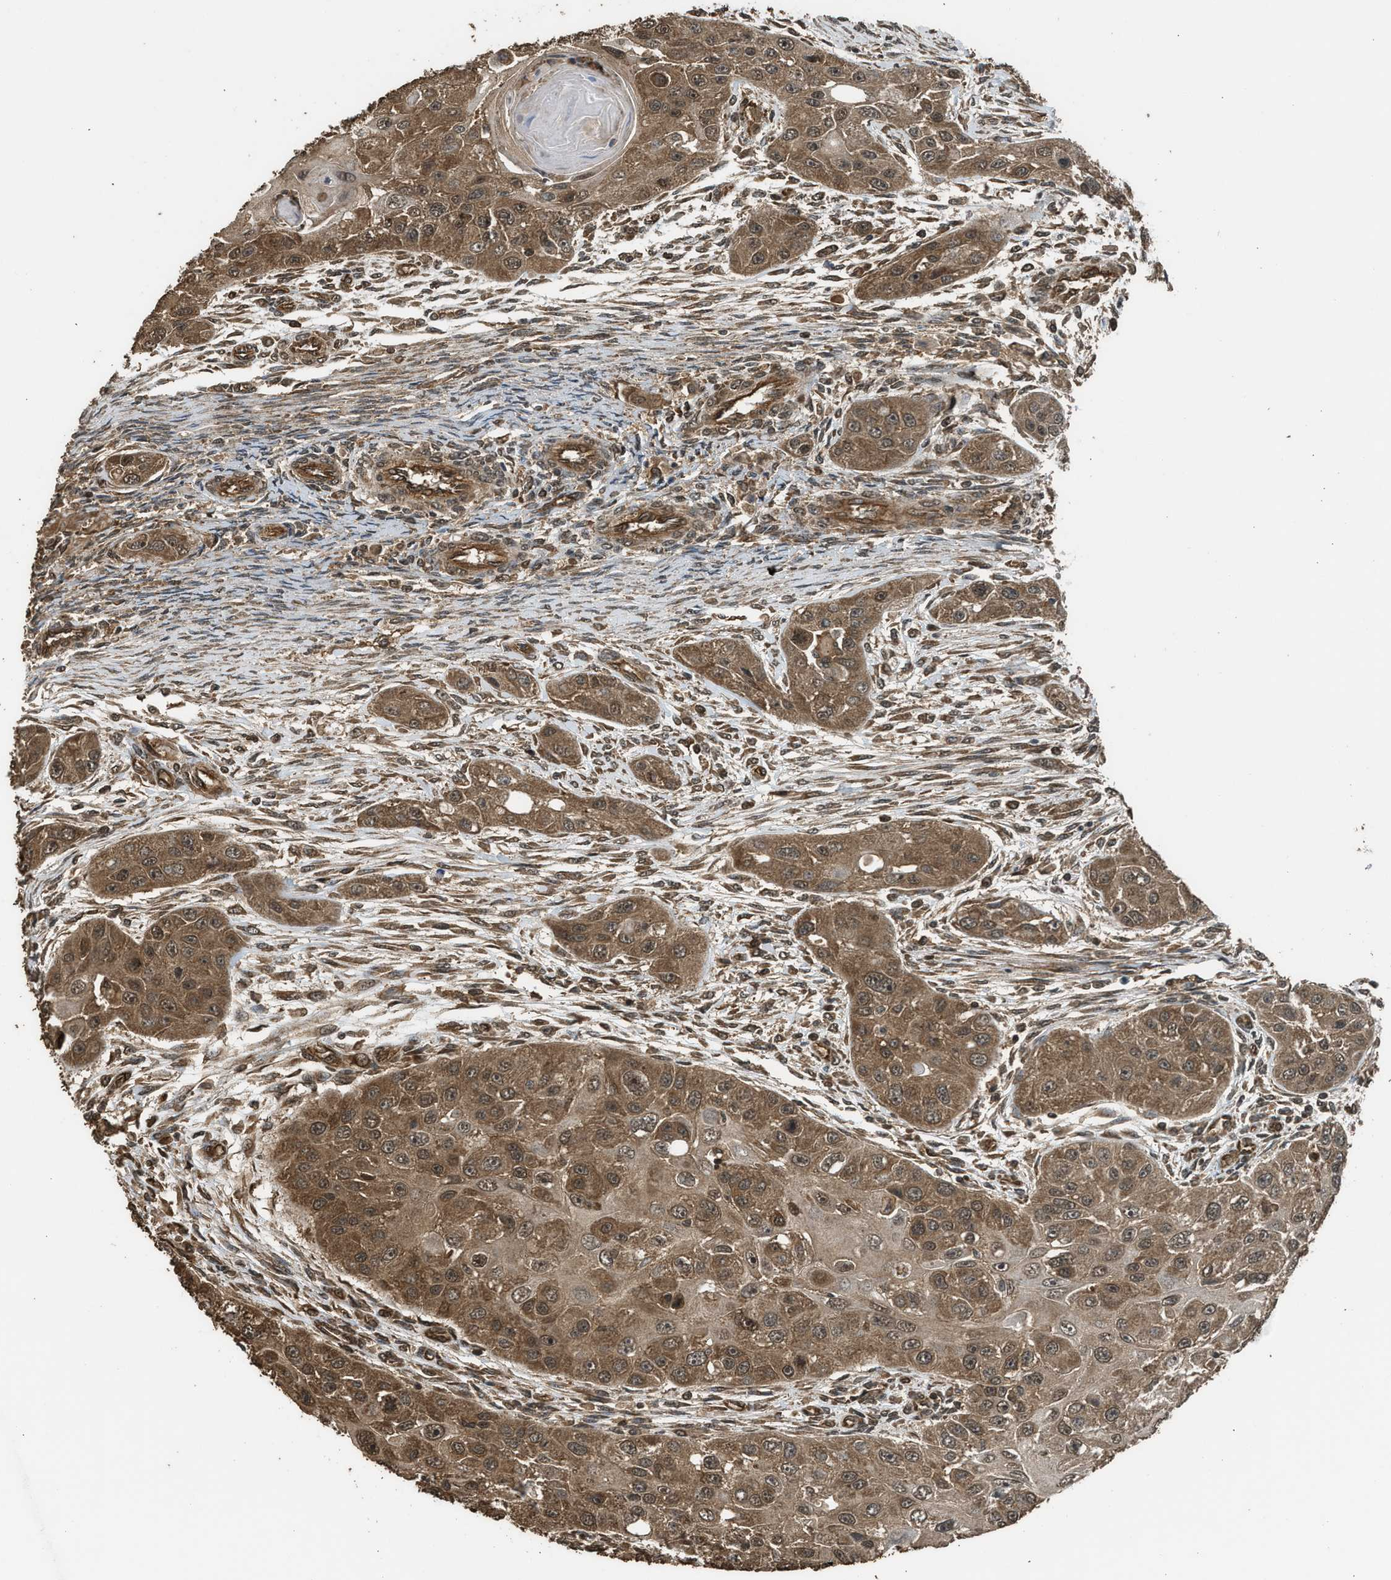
{"staining": {"intensity": "moderate", "quantity": ">75%", "location": "cytoplasmic/membranous"}, "tissue": "head and neck cancer", "cell_type": "Tumor cells", "image_type": "cancer", "snomed": [{"axis": "morphology", "description": "Normal tissue, NOS"}, {"axis": "morphology", "description": "Squamous cell carcinoma, NOS"}, {"axis": "topography", "description": "Skeletal muscle"}, {"axis": "topography", "description": "Head-Neck"}], "caption": "Protein expression analysis of head and neck cancer shows moderate cytoplasmic/membranous positivity in approximately >75% of tumor cells. The staining was performed using DAB, with brown indicating positive protein expression. Nuclei are stained blue with hematoxylin.", "gene": "MYBL2", "patient": {"sex": "male", "age": 51}}